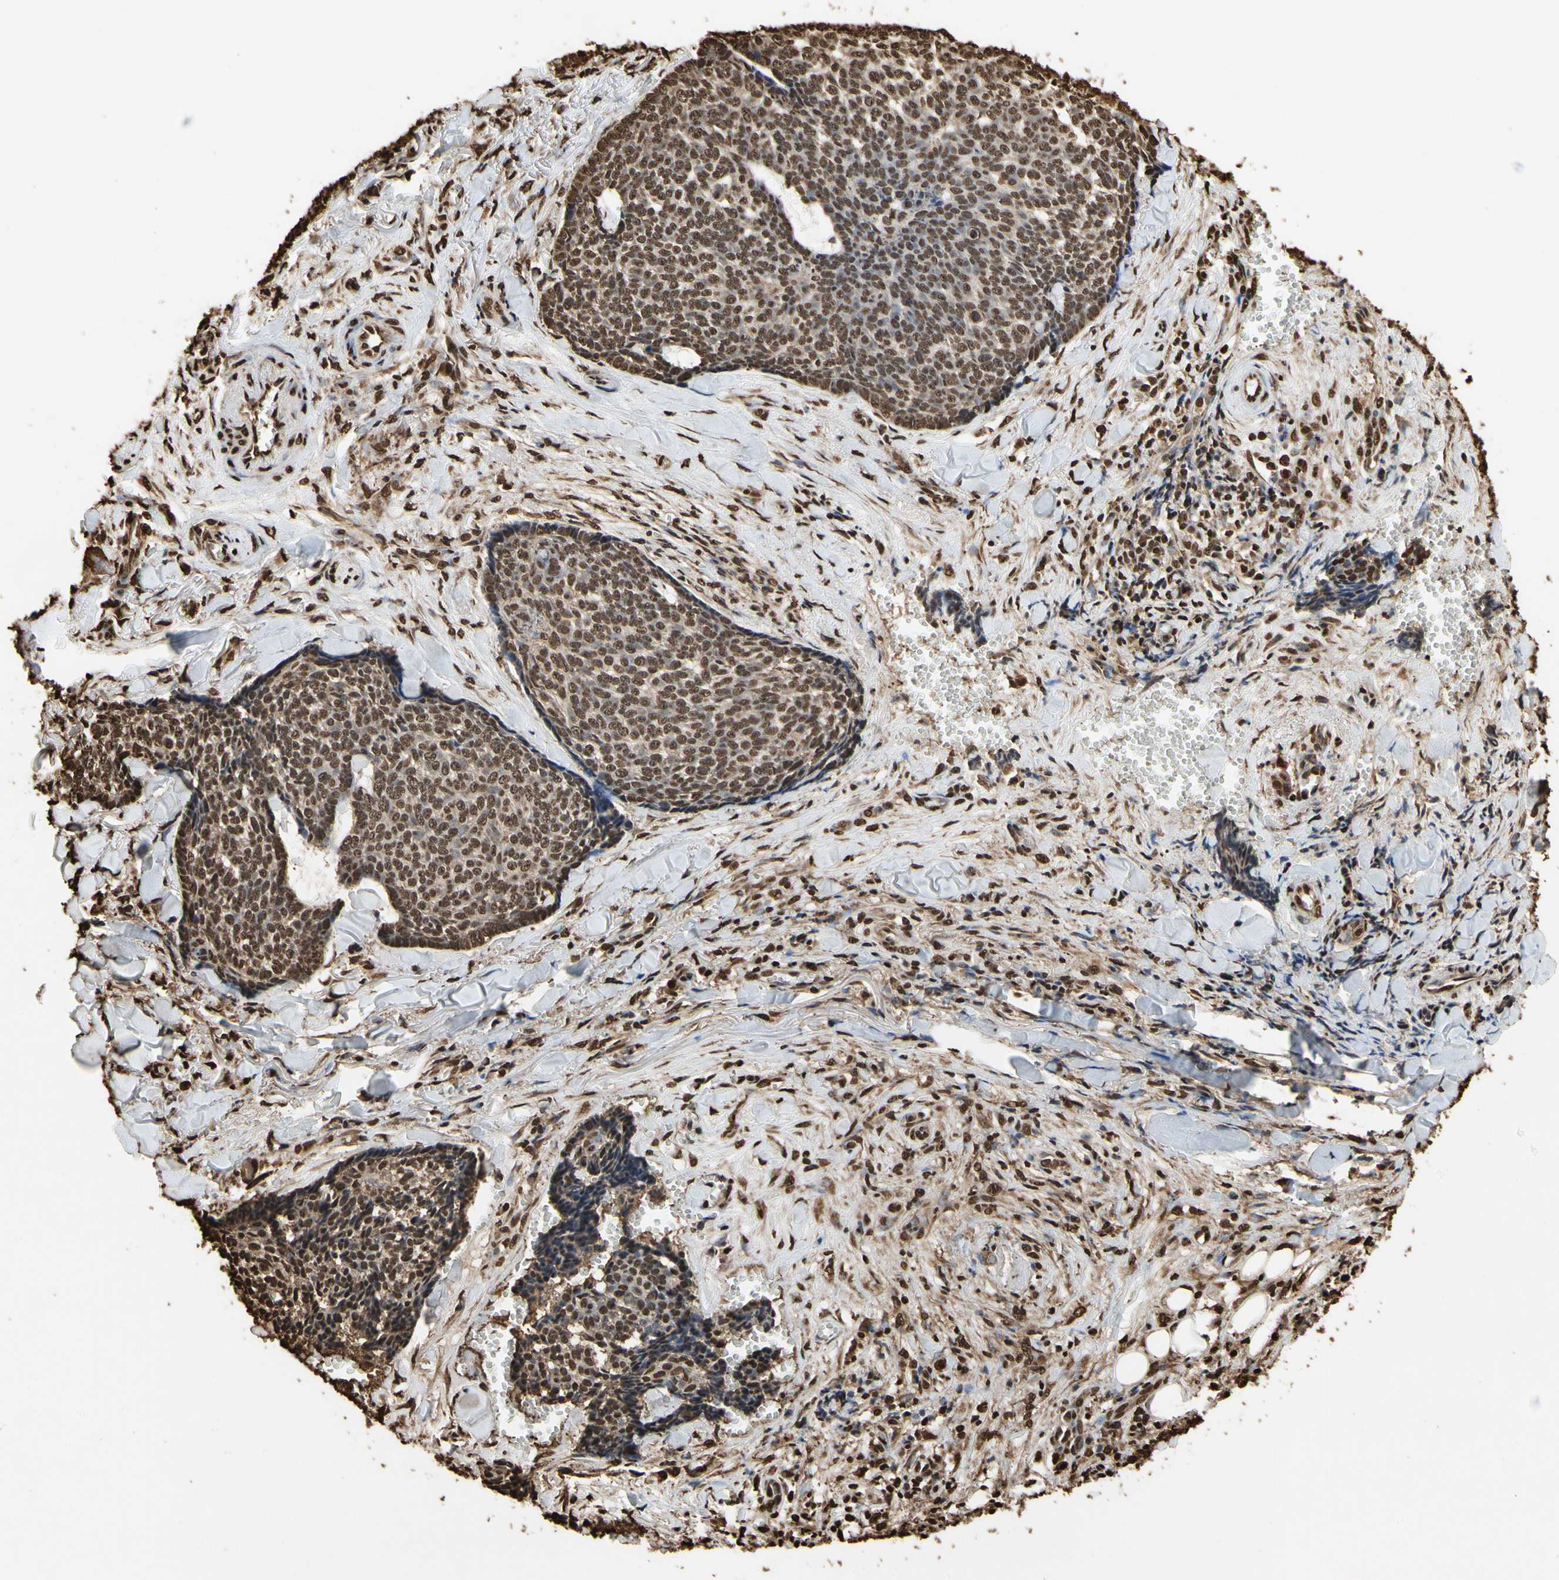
{"staining": {"intensity": "strong", "quantity": ">75%", "location": "cytoplasmic/membranous,nuclear"}, "tissue": "skin cancer", "cell_type": "Tumor cells", "image_type": "cancer", "snomed": [{"axis": "morphology", "description": "Basal cell carcinoma"}, {"axis": "topography", "description": "Skin"}], "caption": "The photomicrograph demonstrates a brown stain indicating the presence of a protein in the cytoplasmic/membranous and nuclear of tumor cells in skin cancer. (DAB IHC, brown staining for protein, blue staining for nuclei).", "gene": "HNRNPK", "patient": {"sex": "male", "age": 84}}